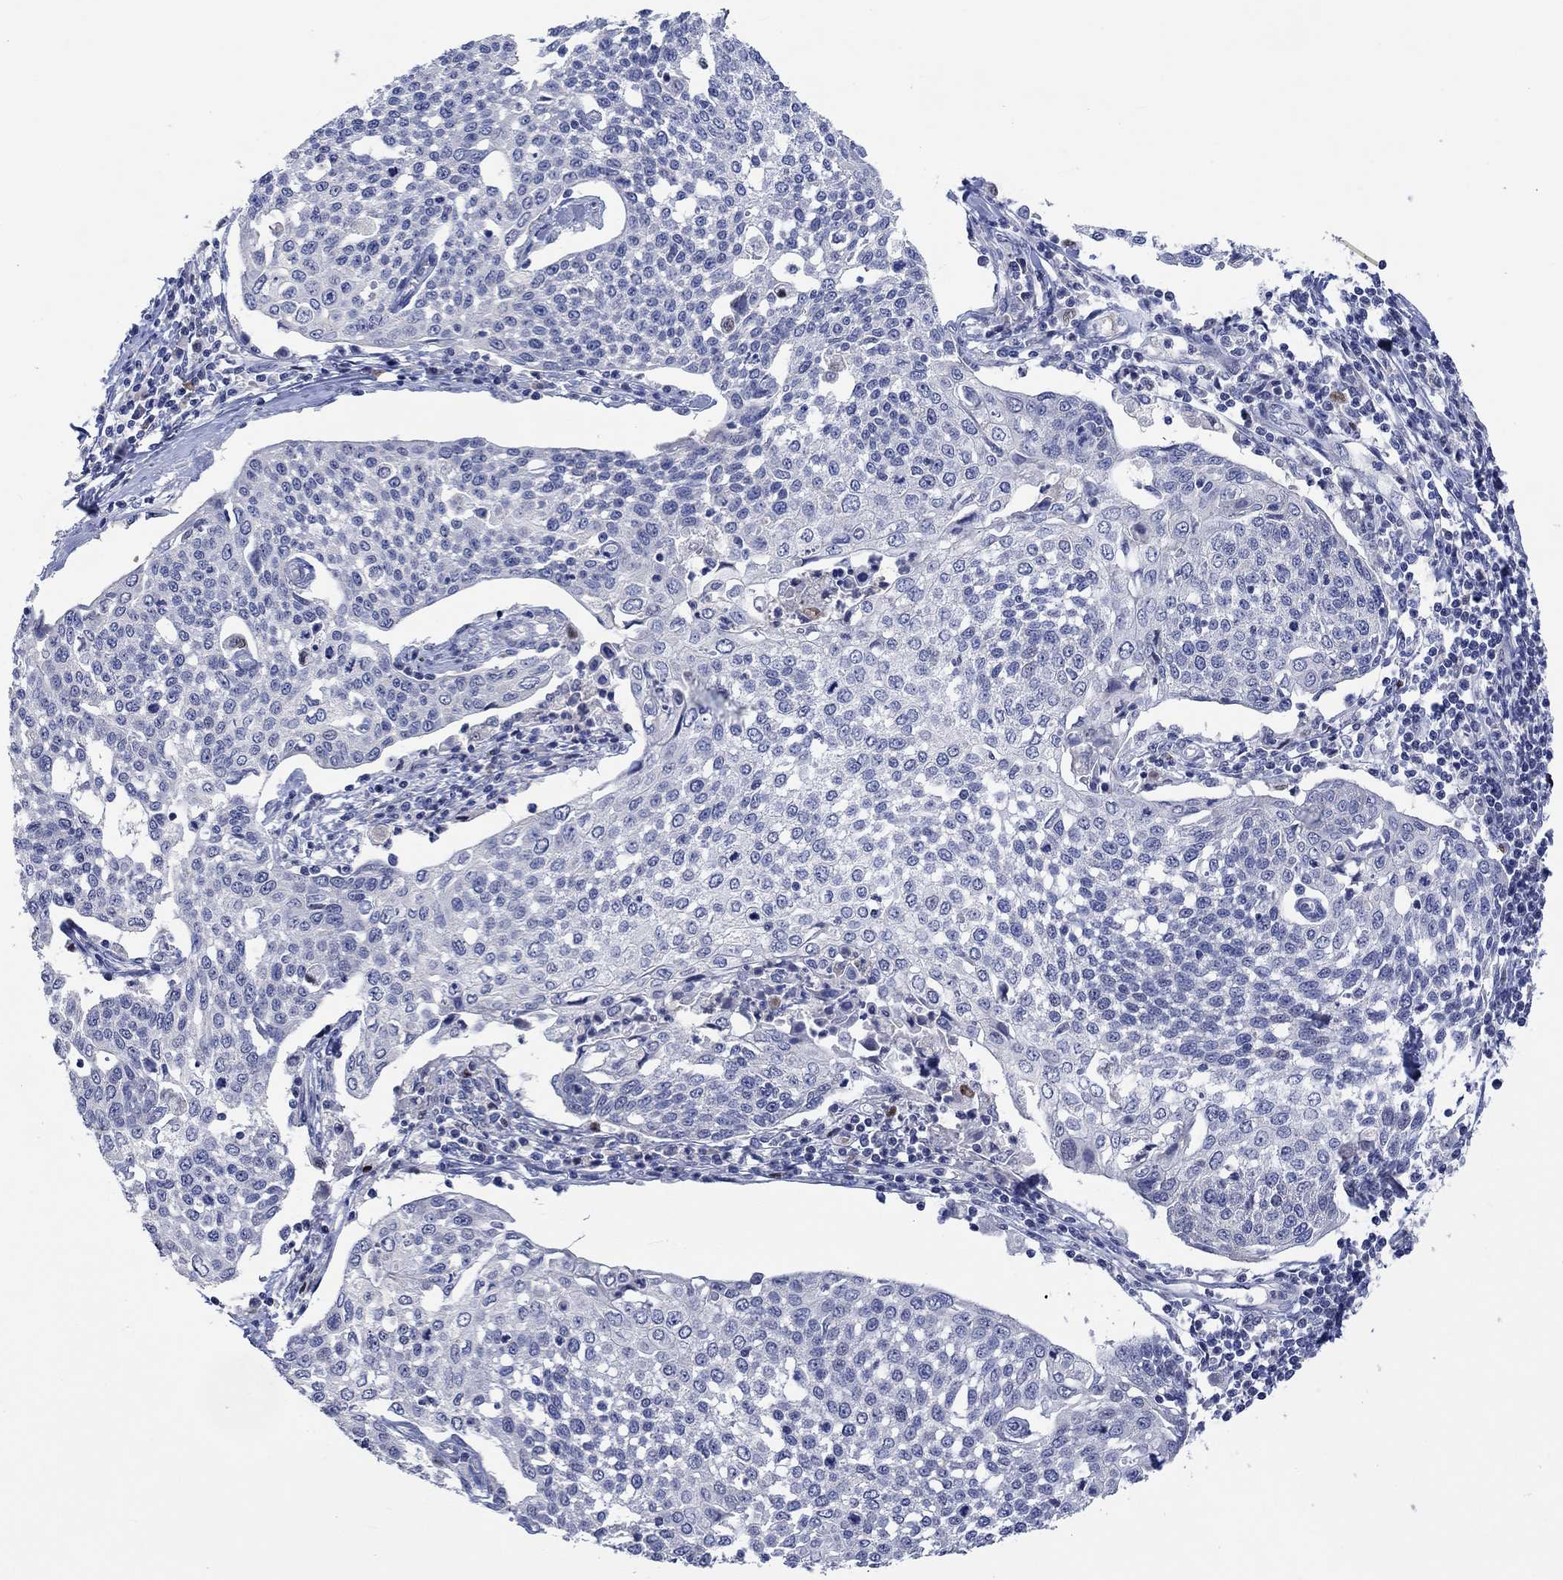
{"staining": {"intensity": "negative", "quantity": "none", "location": "none"}, "tissue": "cervical cancer", "cell_type": "Tumor cells", "image_type": "cancer", "snomed": [{"axis": "morphology", "description": "Squamous cell carcinoma, NOS"}, {"axis": "topography", "description": "Cervix"}], "caption": "DAB immunohistochemical staining of squamous cell carcinoma (cervical) displays no significant staining in tumor cells. (Brightfield microscopy of DAB (3,3'-diaminobenzidine) IHC at high magnification).", "gene": "DLK1", "patient": {"sex": "female", "age": 34}}